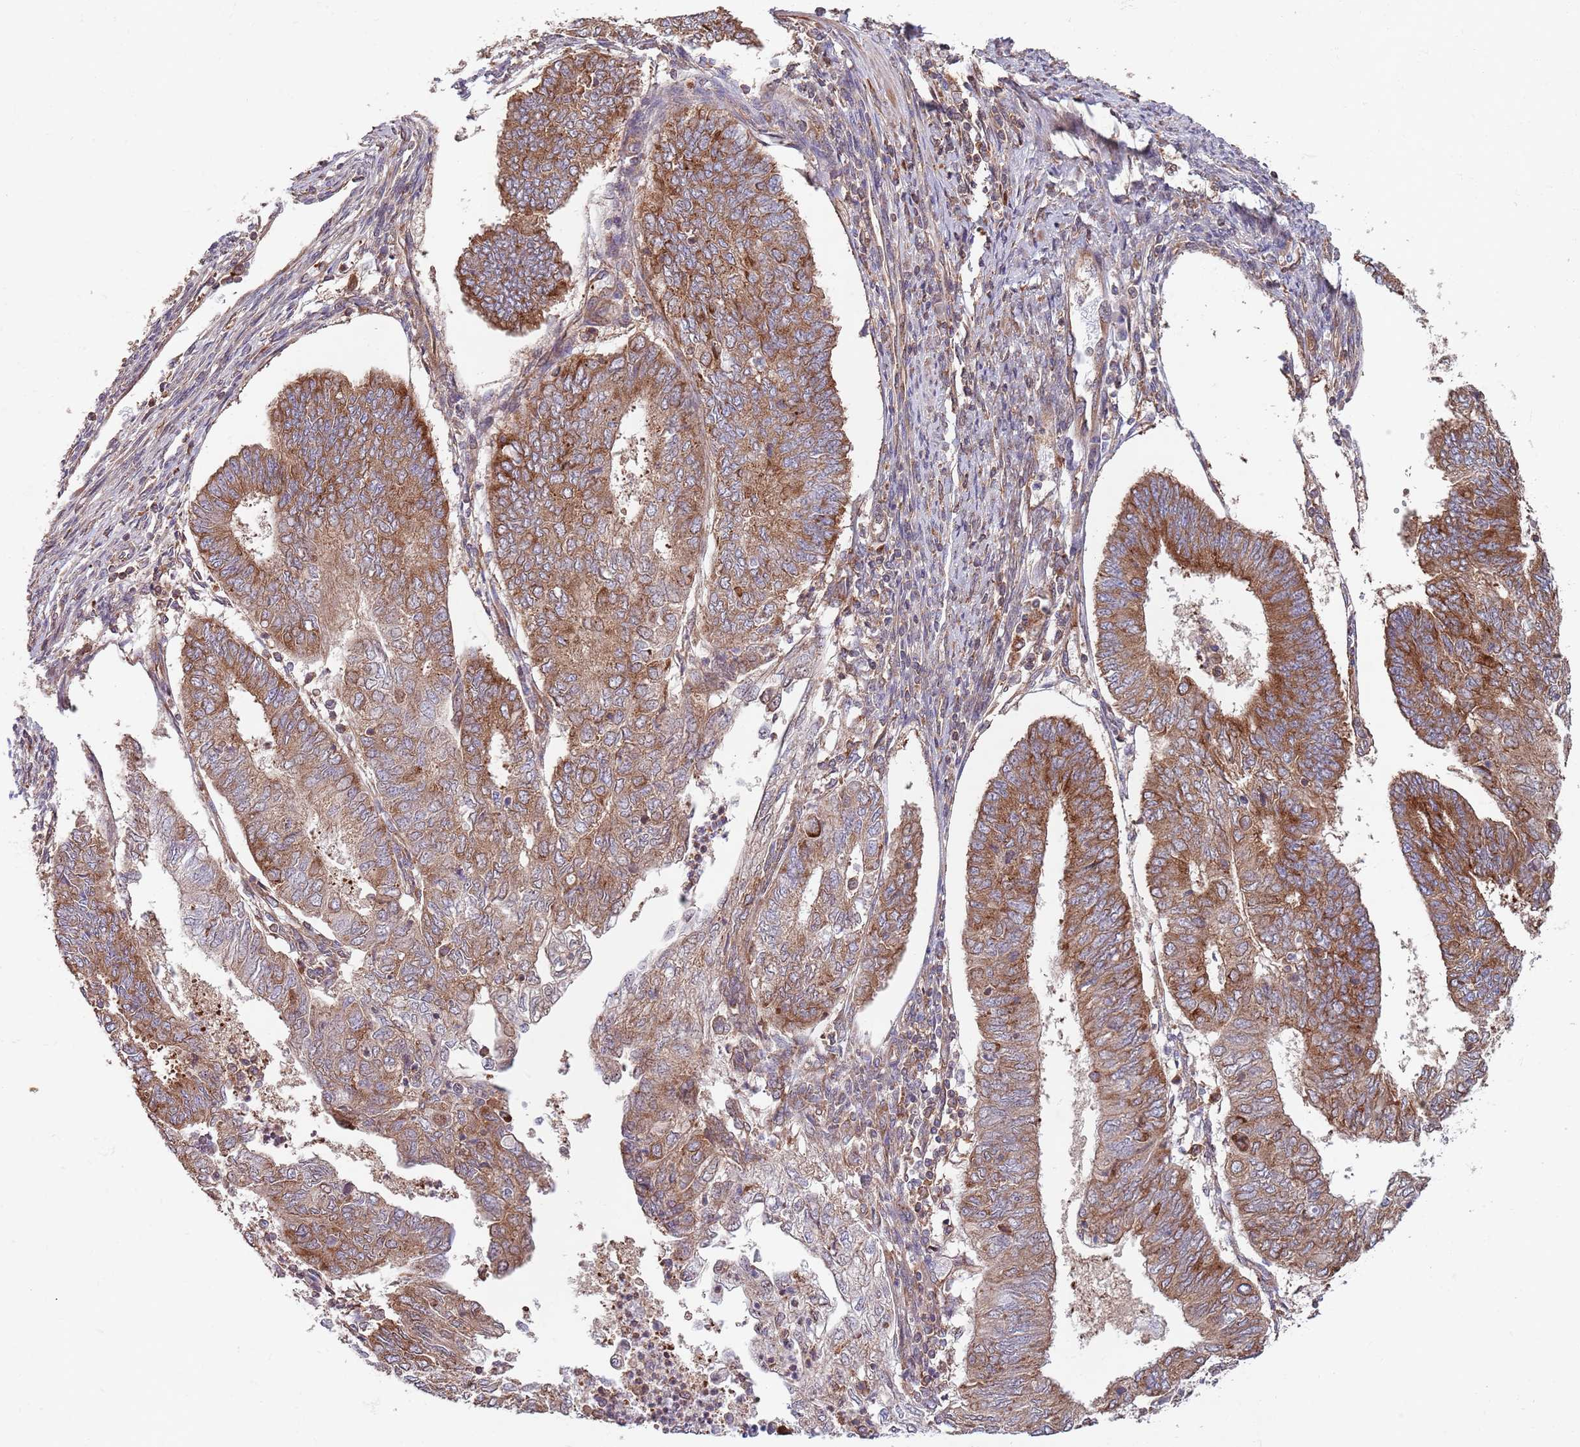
{"staining": {"intensity": "moderate", "quantity": ">75%", "location": "cytoplasmic/membranous"}, "tissue": "endometrial cancer", "cell_type": "Tumor cells", "image_type": "cancer", "snomed": [{"axis": "morphology", "description": "Adenocarcinoma, NOS"}, {"axis": "topography", "description": "Endometrium"}], "caption": "Endometrial cancer stained with a brown dye displays moderate cytoplasmic/membranous positive positivity in approximately >75% of tumor cells.", "gene": "RNF19B", "patient": {"sex": "female", "age": 68}}